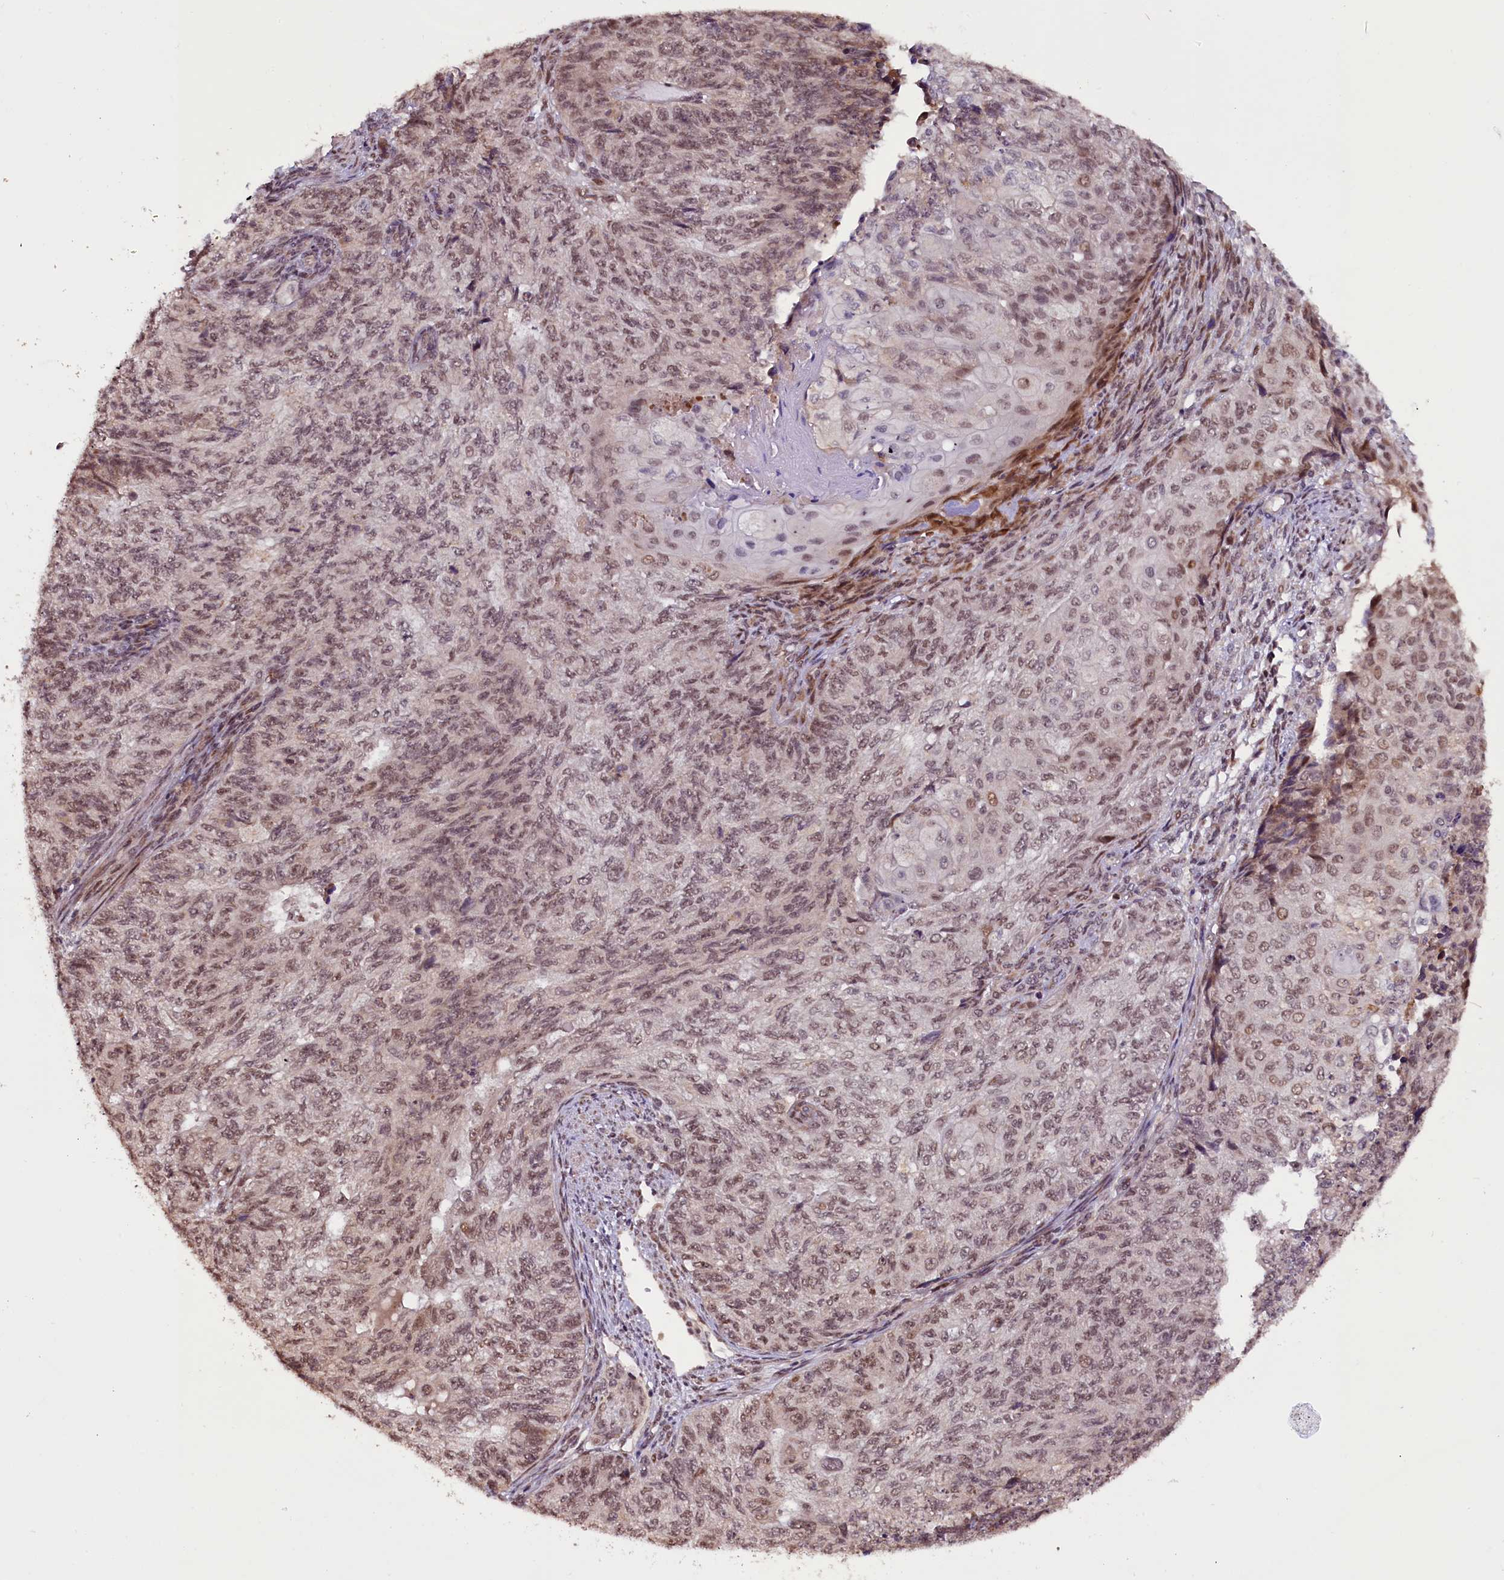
{"staining": {"intensity": "moderate", "quantity": ">75%", "location": "nuclear"}, "tissue": "endometrial cancer", "cell_type": "Tumor cells", "image_type": "cancer", "snomed": [{"axis": "morphology", "description": "Adenocarcinoma, NOS"}, {"axis": "topography", "description": "Endometrium"}], "caption": "IHC micrograph of neoplastic tissue: human endometrial adenocarcinoma stained using immunohistochemistry displays medium levels of moderate protein expression localized specifically in the nuclear of tumor cells, appearing as a nuclear brown color.", "gene": "RPUSD2", "patient": {"sex": "female", "age": 32}}